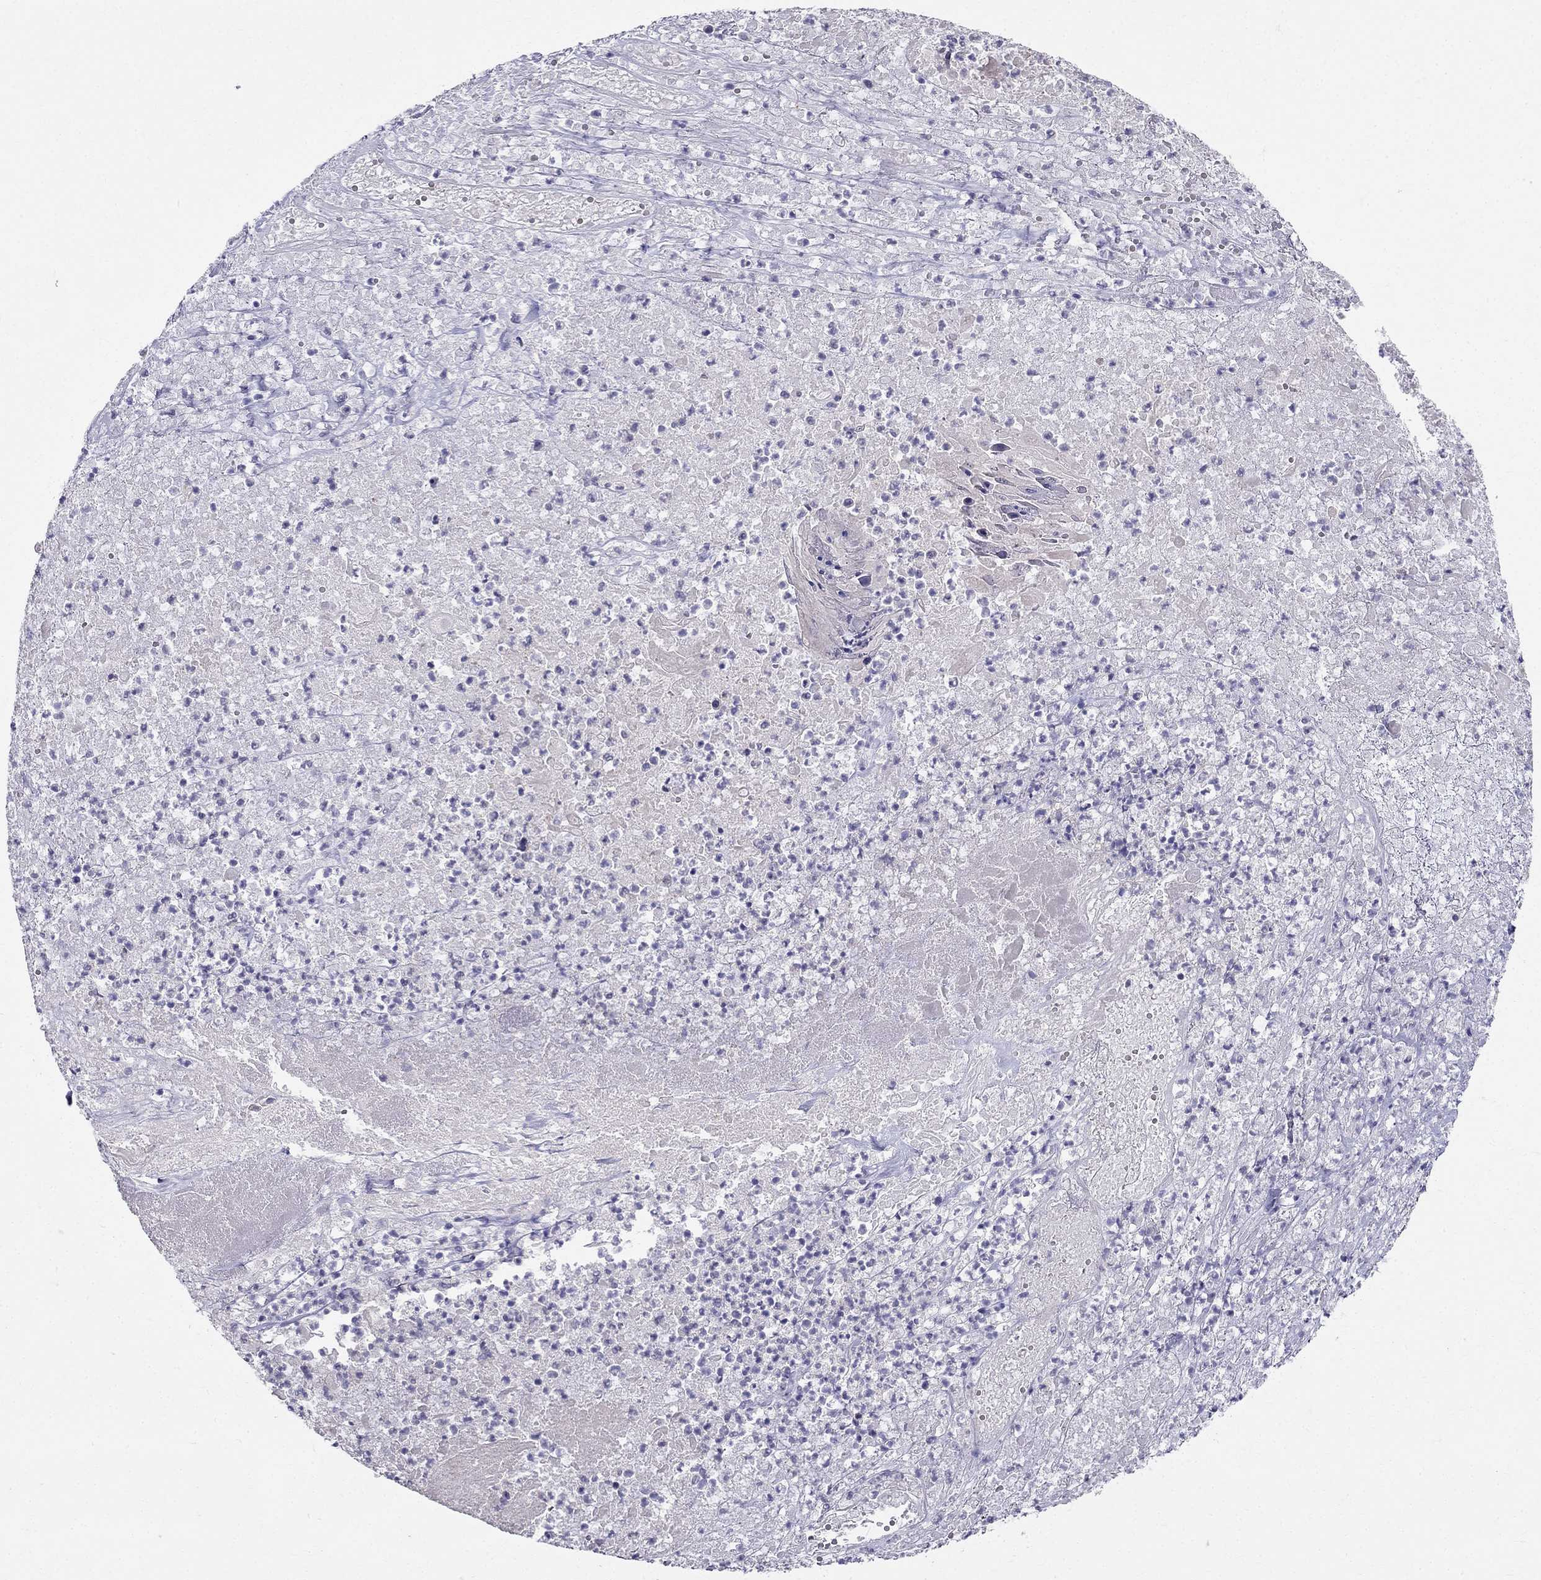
{"staining": {"intensity": "negative", "quantity": "none", "location": "none"}, "tissue": "lung cancer", "cell_type": "Tumor cells", "image_type": "cancer", "snomed": [{"axis": "morphology", "description": "Squamous cell carcinoma, NOS"}, {"axis": "topography", "description": "Lung"}], "caption": "Immunohistochemistry (IHC) micrograph of human squamous cell carcinoma (lung) stained for a protein (brown), which shows no staining in tumor cells.", "gene": "BAG5", "patient": {"sex": "male", "age": 64}}